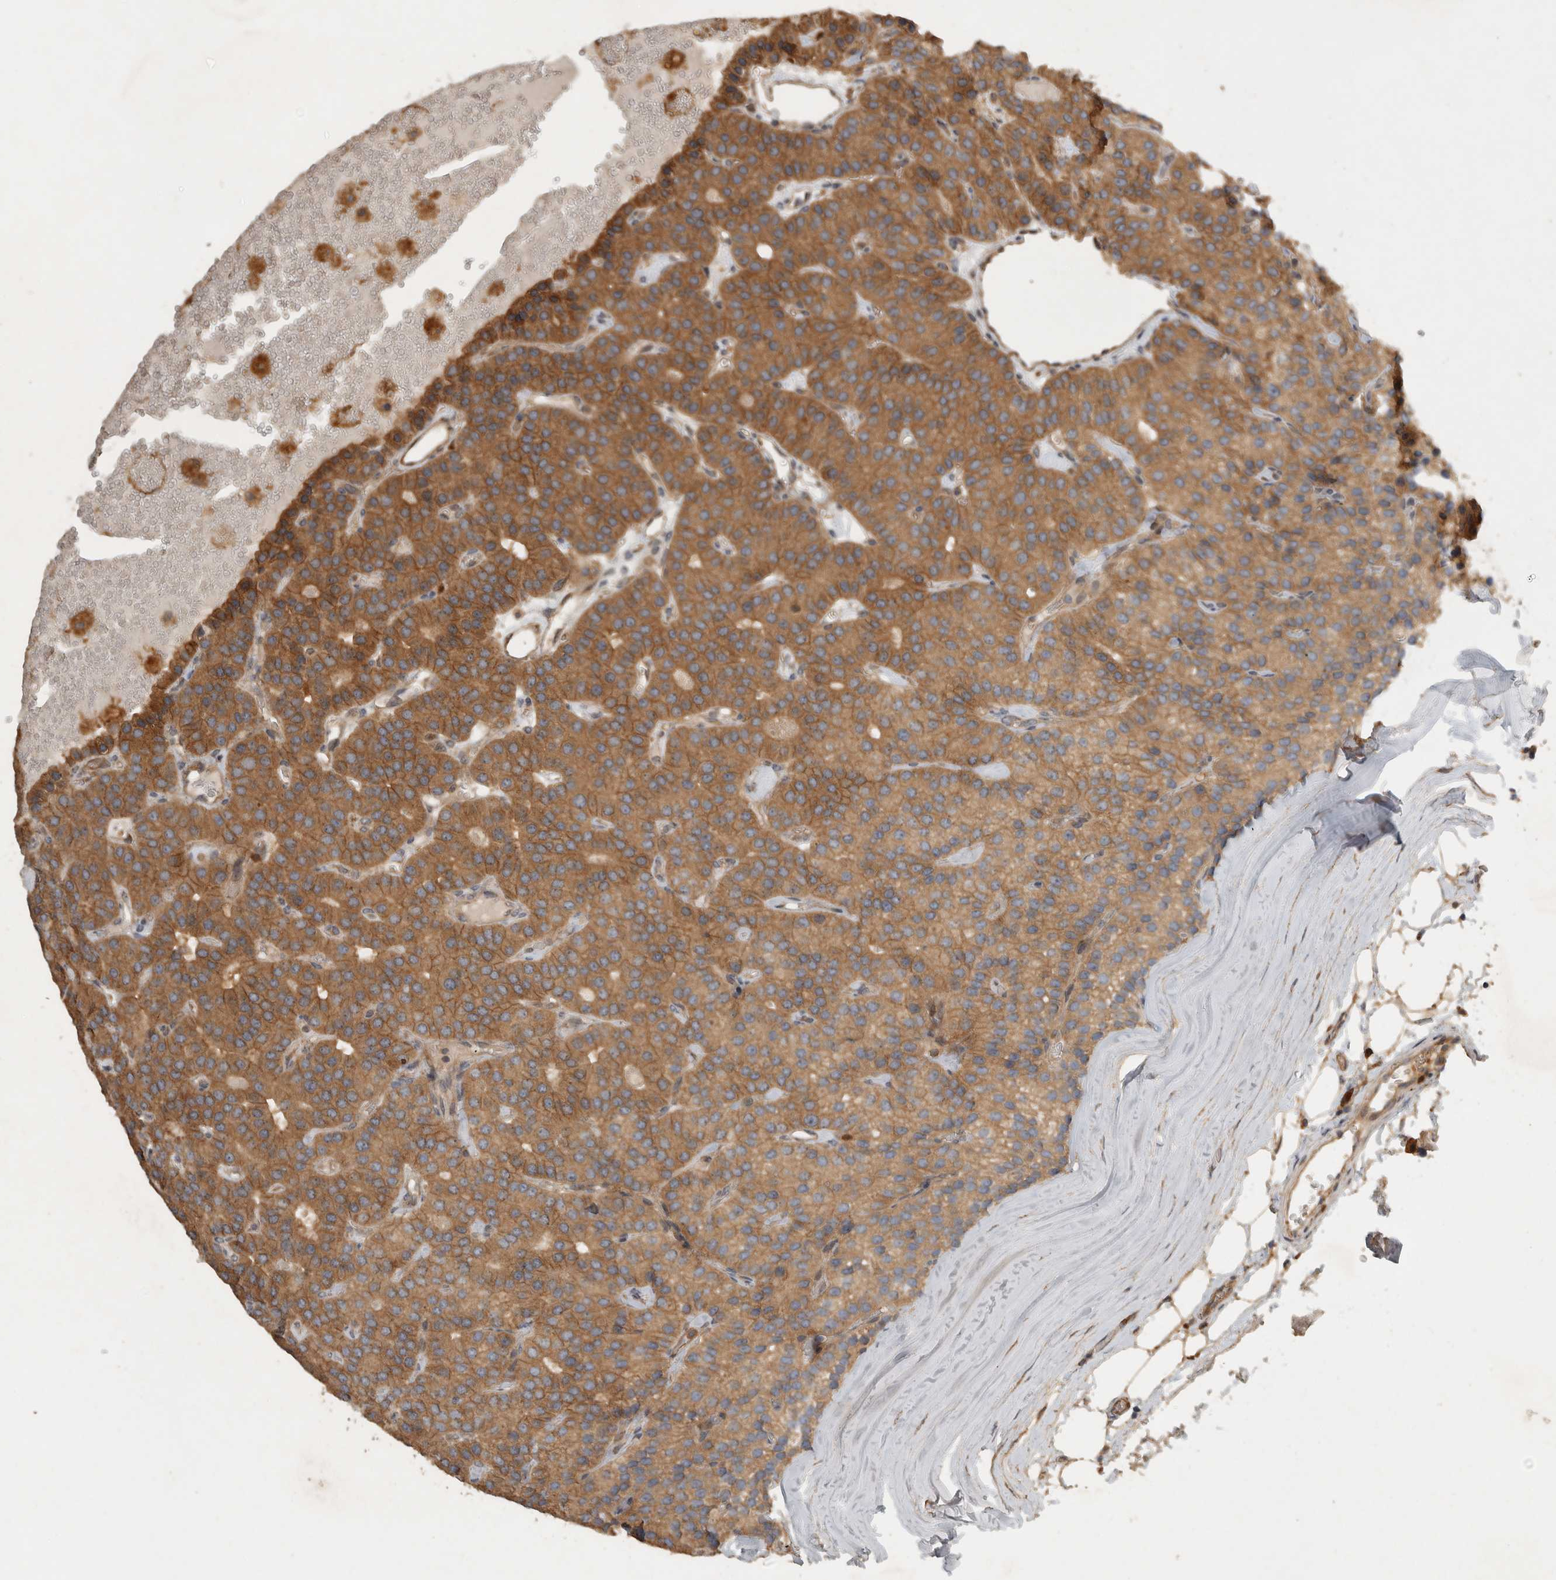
{"staining": {"intensity": "moderate", "quantity": ">75%", "location": "cytoplasmic/membranous"}, "tissue": "parathyroid gland", "cell_type": "Glandular cells", "image_type": "normal", "snomed": [{"axis": "morphology", "description": "Normal tissue, NOS"}, {"axis": "morphology", "description": "Adenoma, NOS"}, {"axis": "topography", "description": "Parathyroid gland"}], "caption": "Immunohistochemical staining of benign parathyroid gland displays medium levels of moderate cytoplasmic/membranous expression in about >75% of glandular cells. The staining was performed using DAB (3,3'-diaminobenzidine) to visualize the protein expression in brown, while the nuclei were stained in blue with hematoxylin (Magnification: 20x).", "gene": "VEPH1", "patient": {"sex": "female", "age": 86}}